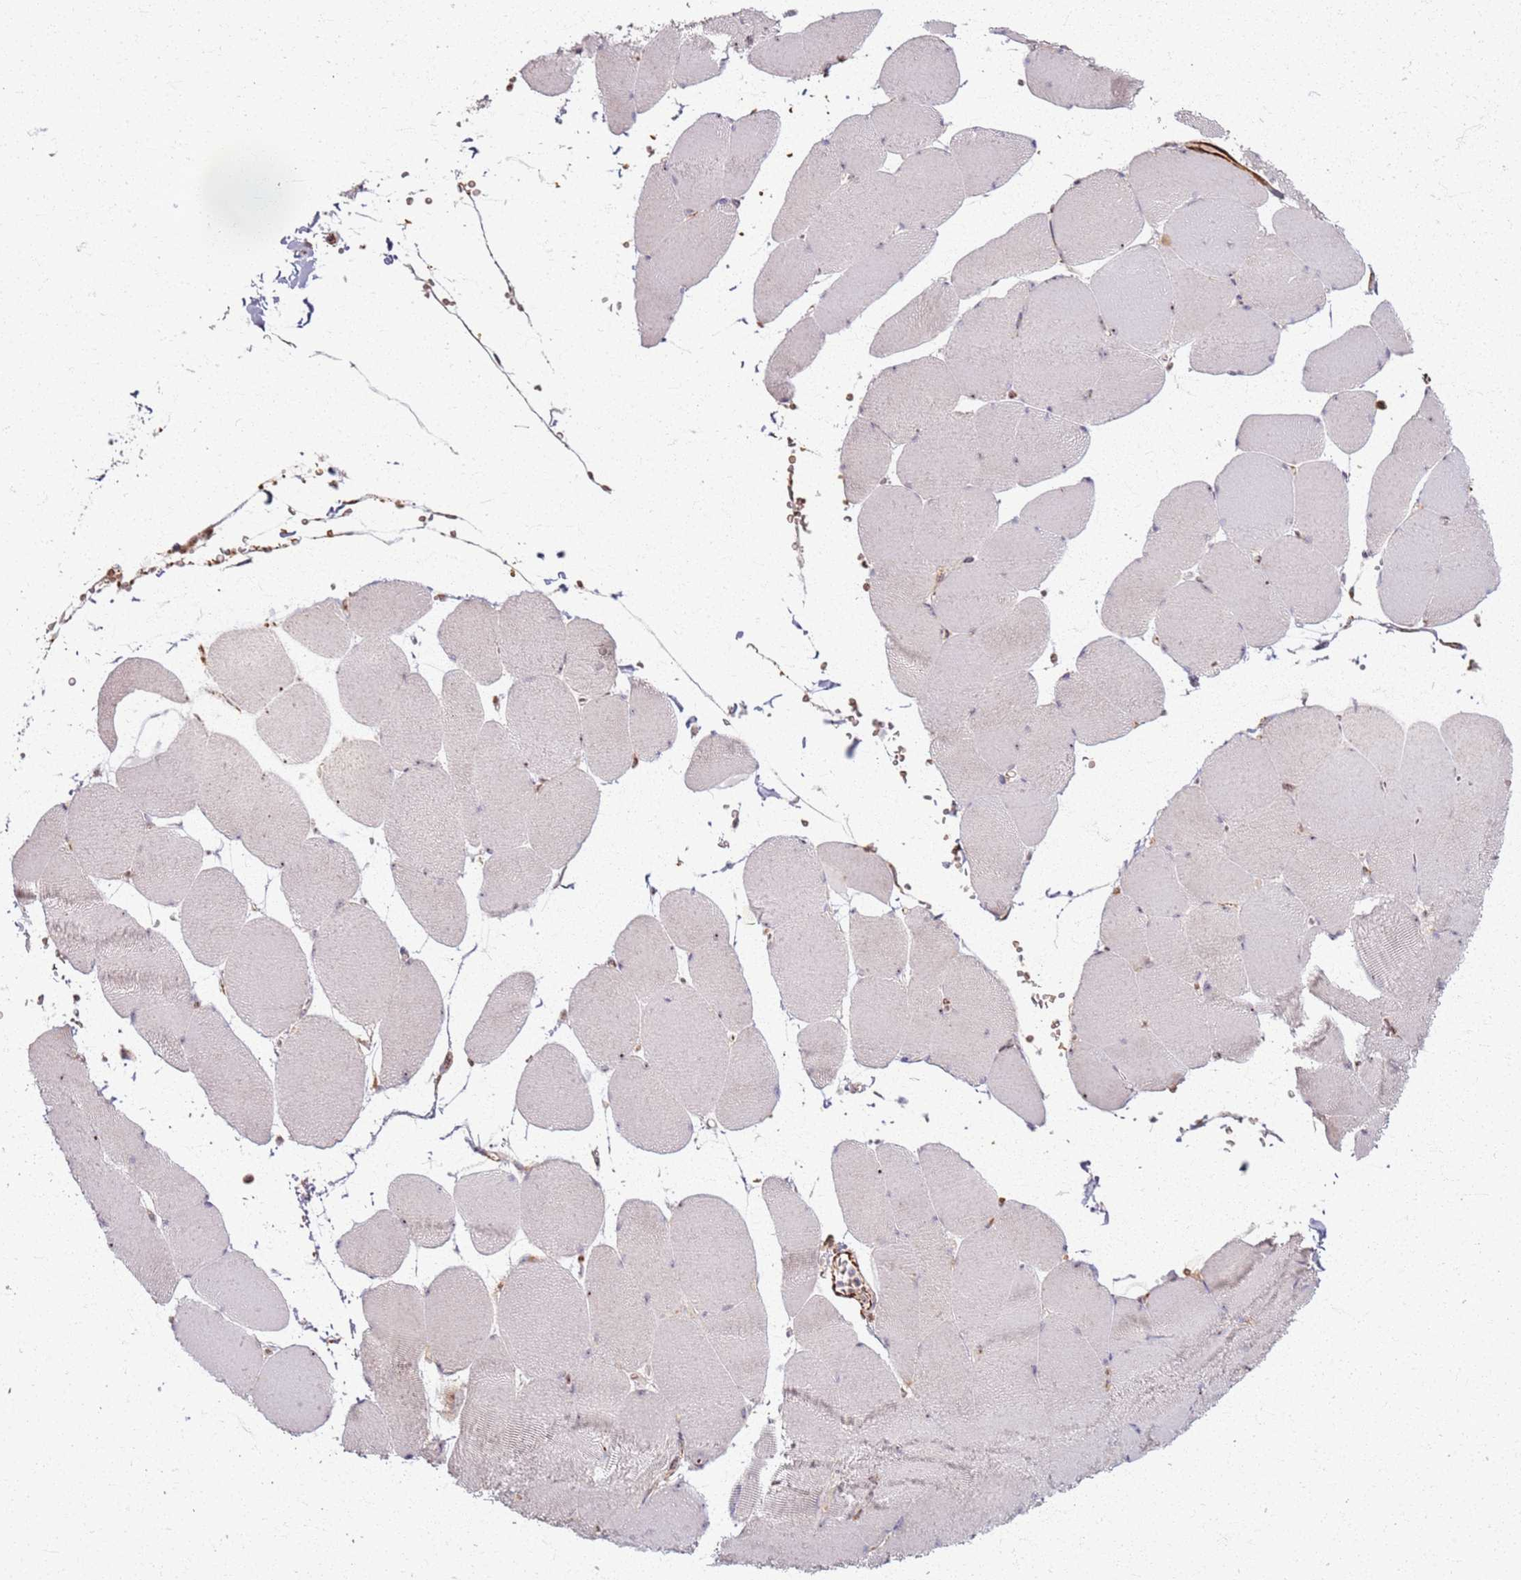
{"staining": {"intensity": "moderate", "quantity": "25%-75%", "location": "nuclear"}, "tissue": "skeletal muscle", "cell_type": "Myocytes", "image_type": "normal", "snomed": [{"axis": "morphology", "description": "Normal tissue, NOS"}, {"axis": "topography", "description": "Skeletal muscle"}, {"axis": "topography", "description": "Head-Neck"}], "caption": "Human skeletal muscle stained with a brown dye displays moderate nuclear positive positivity in about 25%-75% of myocytes.", "gene": "KRI1", "patient": {"sex": "male", "age": 66}}